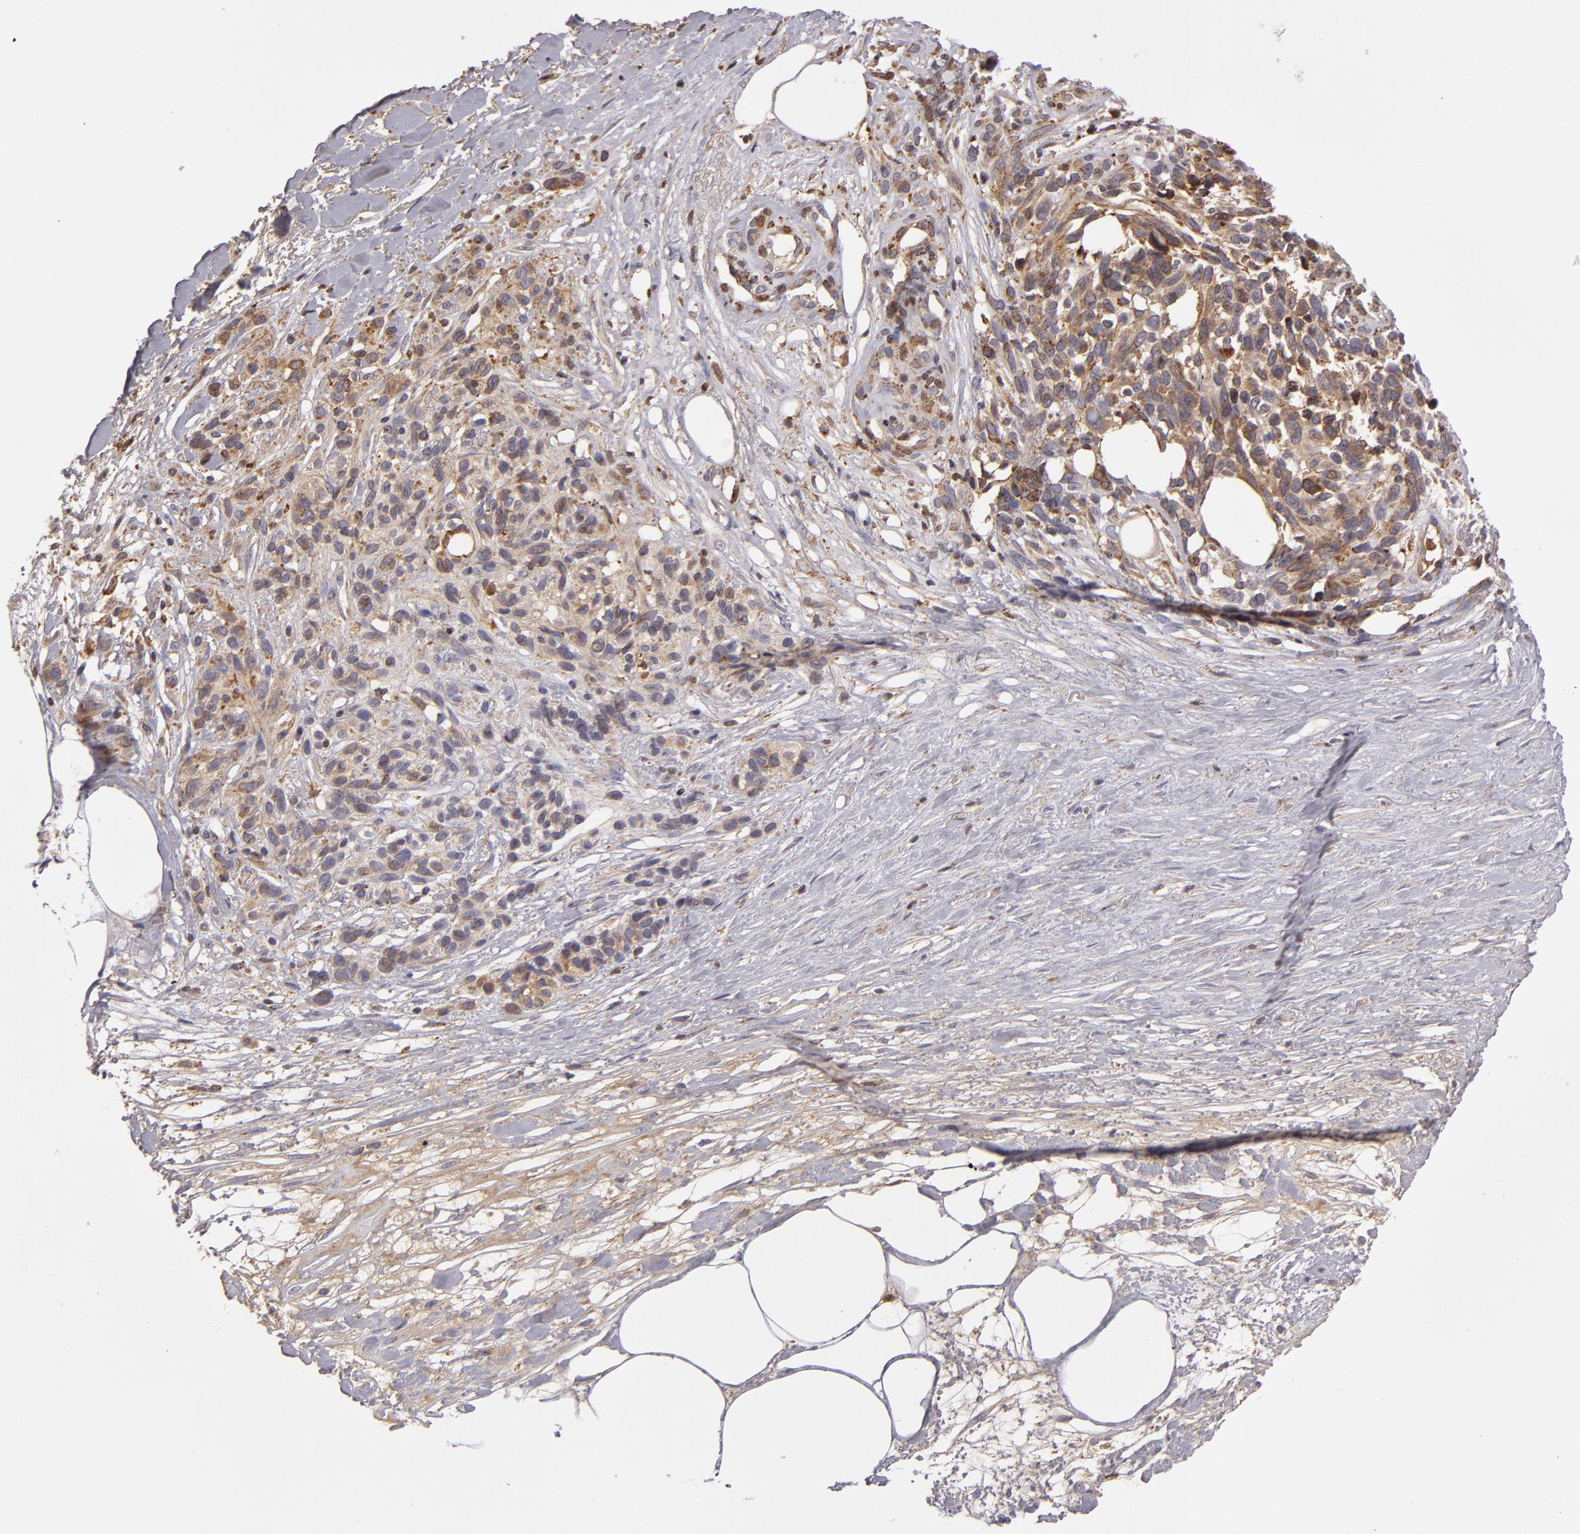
{"staining": {"intensity": "weak", "quantity": ">75%", "location": "cytoplasmic/membranous"}, "tissue": "melanoma", "cell_type": "Tumor cells", "image_type": "cancer", "snomed": [{"axis": "morphology", "description": "Malignant melanoma, NOS"}, {"axis": "topography", "description": "Skin"}], "caption": "Immunohistochemical staining of human malignant melanoma displays low levels of weak cytoplasmic/membranous protein staining in approximately >75% of tumor cells.", "gene": "CFB", "patient": {"sex": "female", "age": 85}}